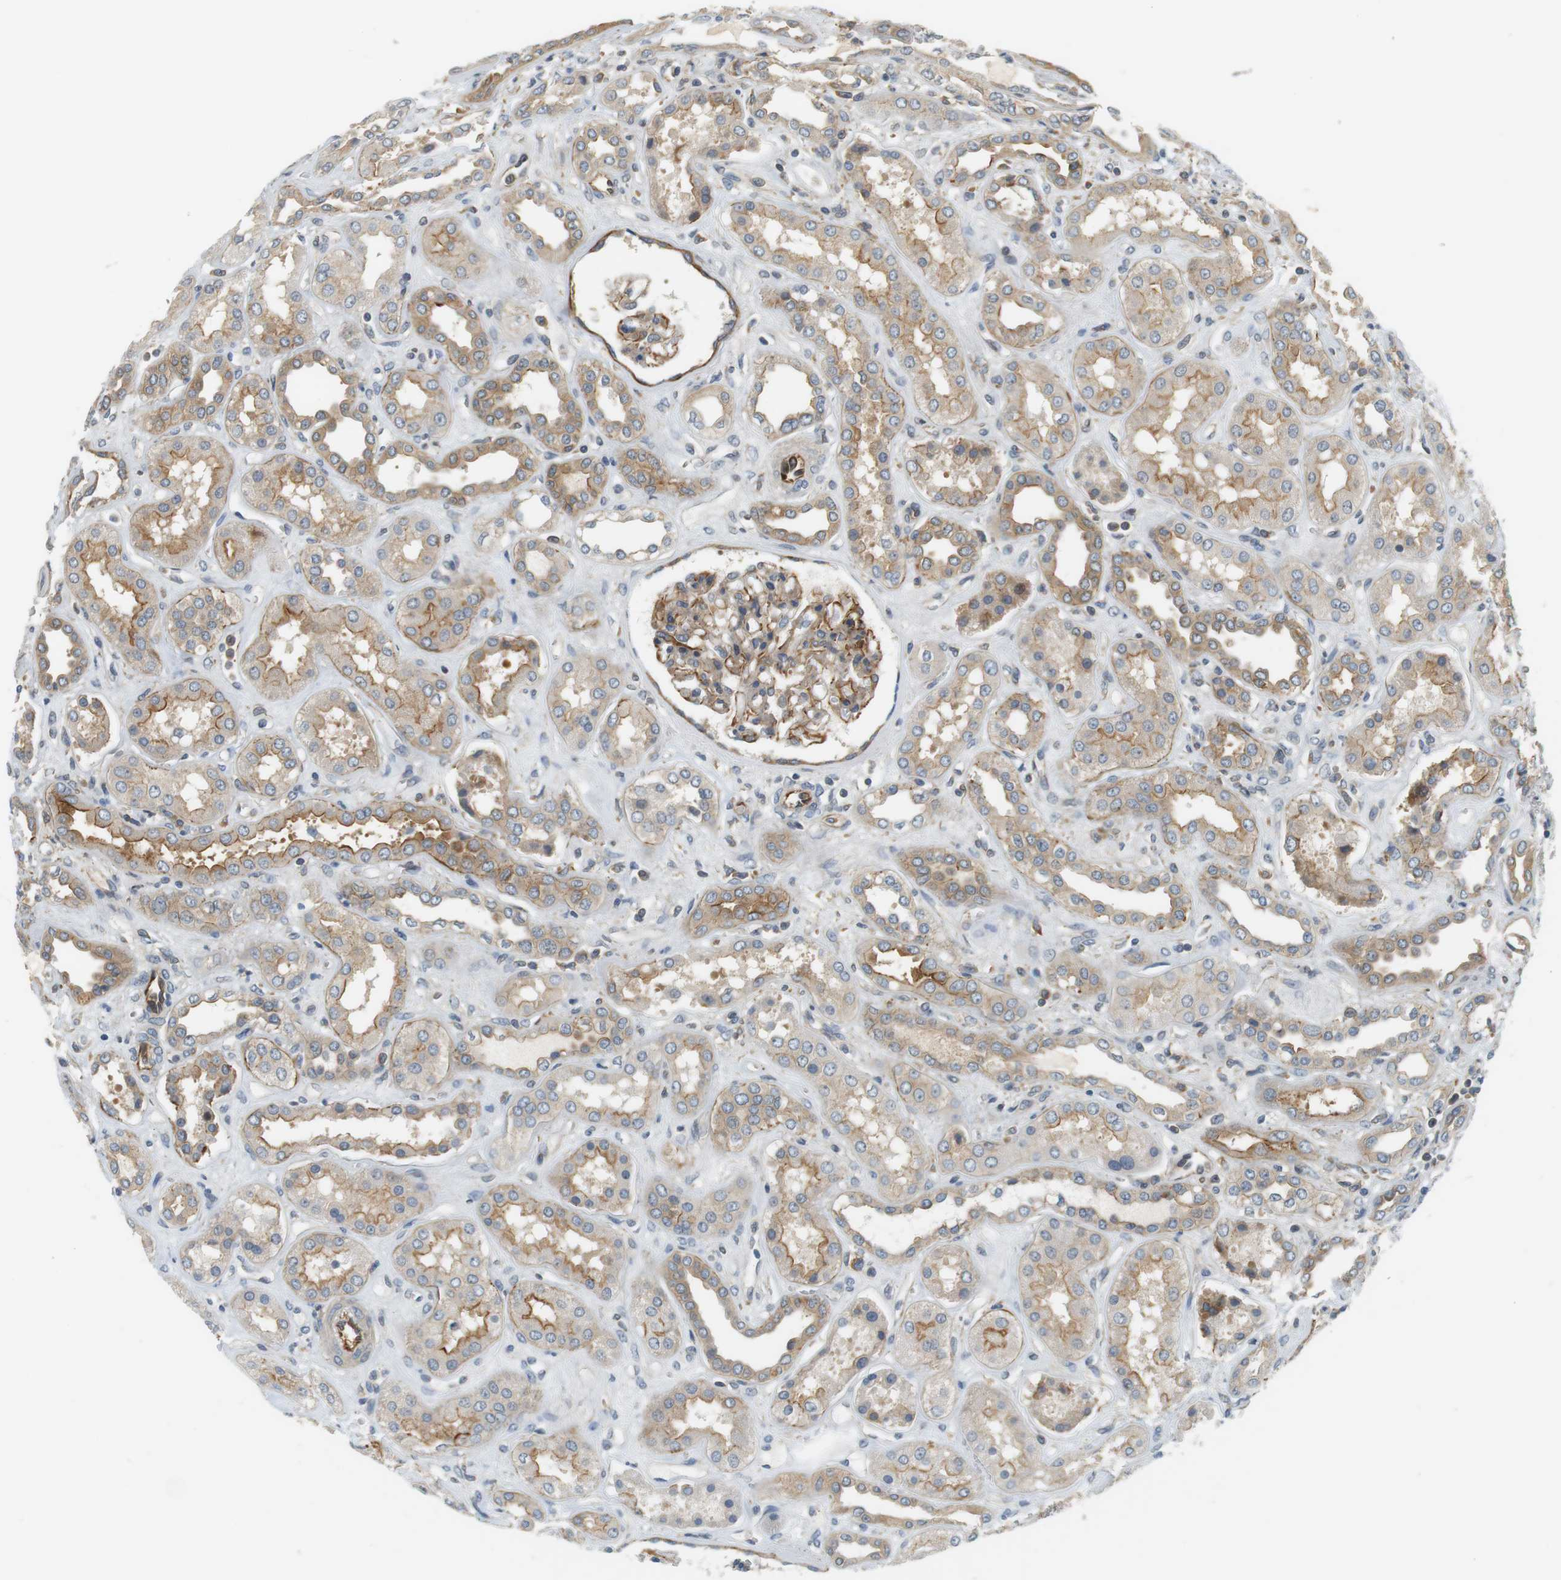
{"staining": {"intensity": "moderate", "quantity": ">75%", "location": "cytoplasmic/membranous"}, "tissue": "kidney", "cell_type": "Cells in glomeruli", "image_type": "normal", "snomed": [{"axis": "morphology", "description": "Normal tissue, NOS"}, {"axis": "topography", "description": "Kidney"}], "caption": "Protein expression analysis of benign kidney reveals moderate cytoplasmic/membranous expression in about >75% of cells in glomeruli.", "gene": "SH3GLB1", "patient": {"sex": "male", "age": 59}}